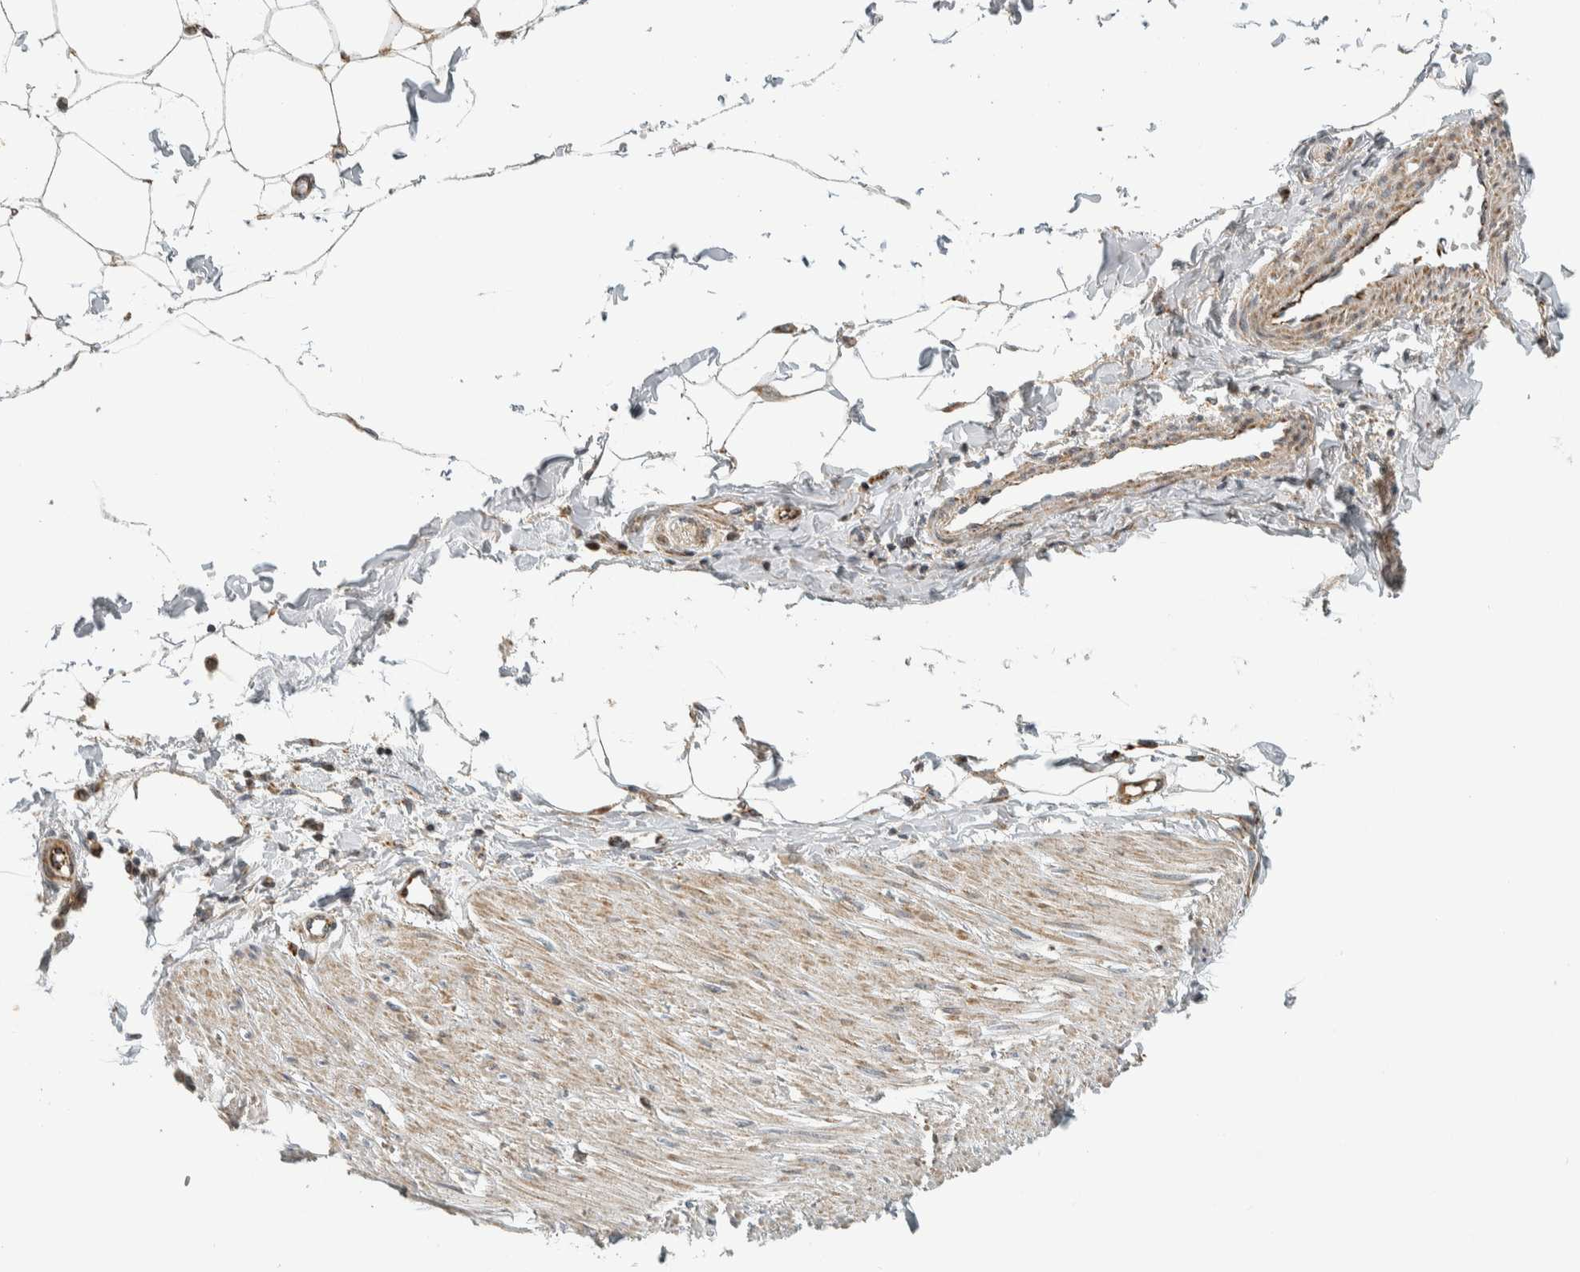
{"staining": {"intensity": "weak", "quantity": ">75%", "location": "cytoplasmic/membranous"}, "tissue": "adipose tissue", "cell_type": "Adipocytes", "image_type": "normal", "snomed": [{"axis": "morphology", "description": "Normal tissue, NOS"}, {"axis": "morphology", "description": "Adenocarcinoma, NOS"}, {"axis": "topography", "description": "Colon"}, {"axis": "topography", "description": "Peripheral nerve tissue"}], "caption": "A micrograph showing weak cytoplasmic/membranous staining in about >75% of adipocytes in normal adipose tissue, as visualized by brown immunohistochemical staining.", "gene": "AFP", "patient": {"sex": "male", "age": 14}}